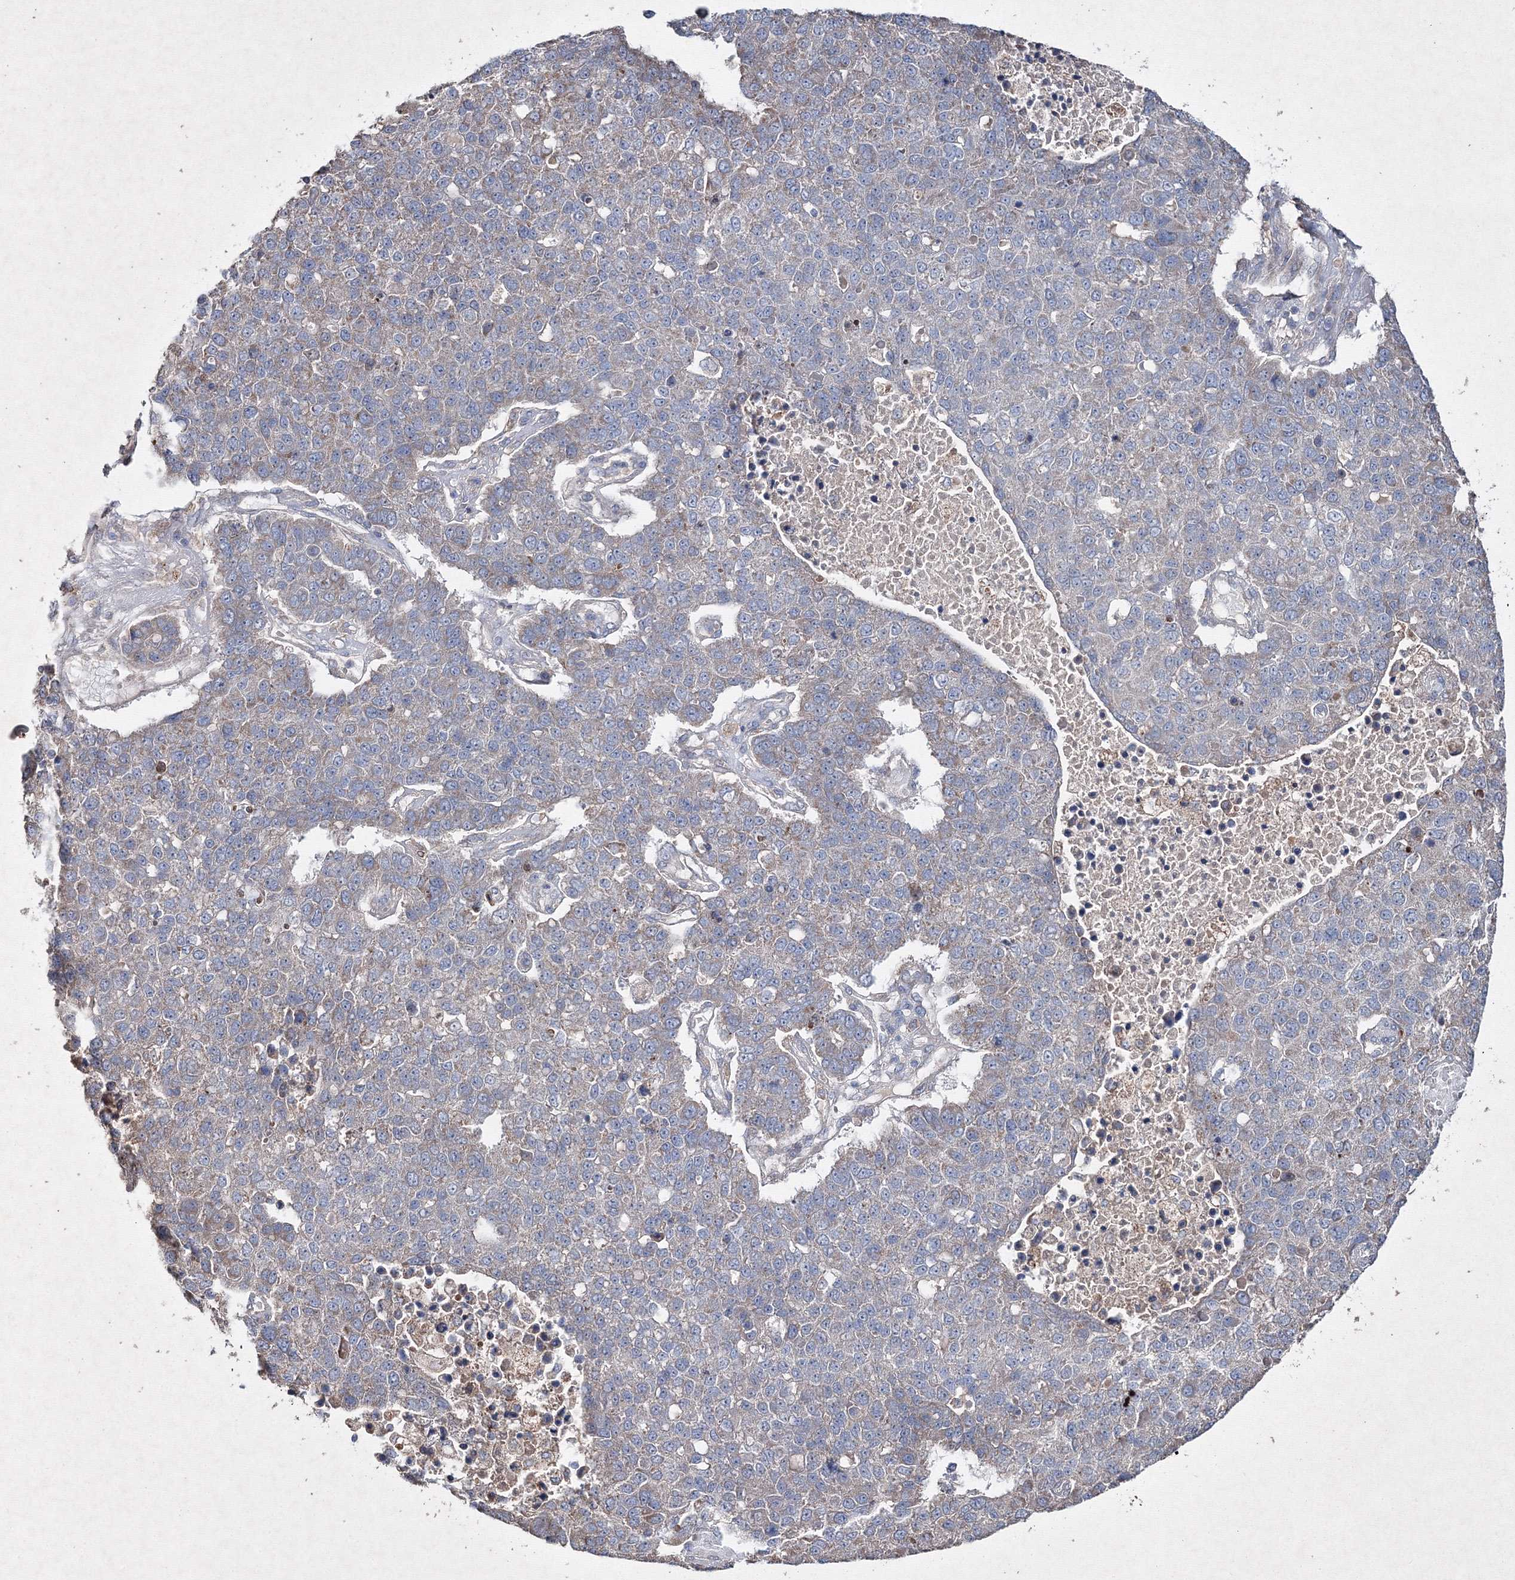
{"staining": {"intensity": "weak", "quantity": "25%-75%", "location": "cytoplasmic/membranous"}, "tissue": "pancreatic cancer", "cell_type": "Tumor cells", "image_type": "cancer", "snomed": [{"axis": "morphology", "description": "Adenocarcinoma, NOS"}, {"axis": "topography", "description": "Pancreas"}], "caption": "Immunohistochemistry photomicrograph of human adenocarcinoma (pancreatic) stained for a protein (brown), which reveals low levels of weak cytoplasmic/membranous positivity in about 25%-75% of tumor cells.", "gene": "GFM1", "patient": {"sex": "female", "age": 61}}